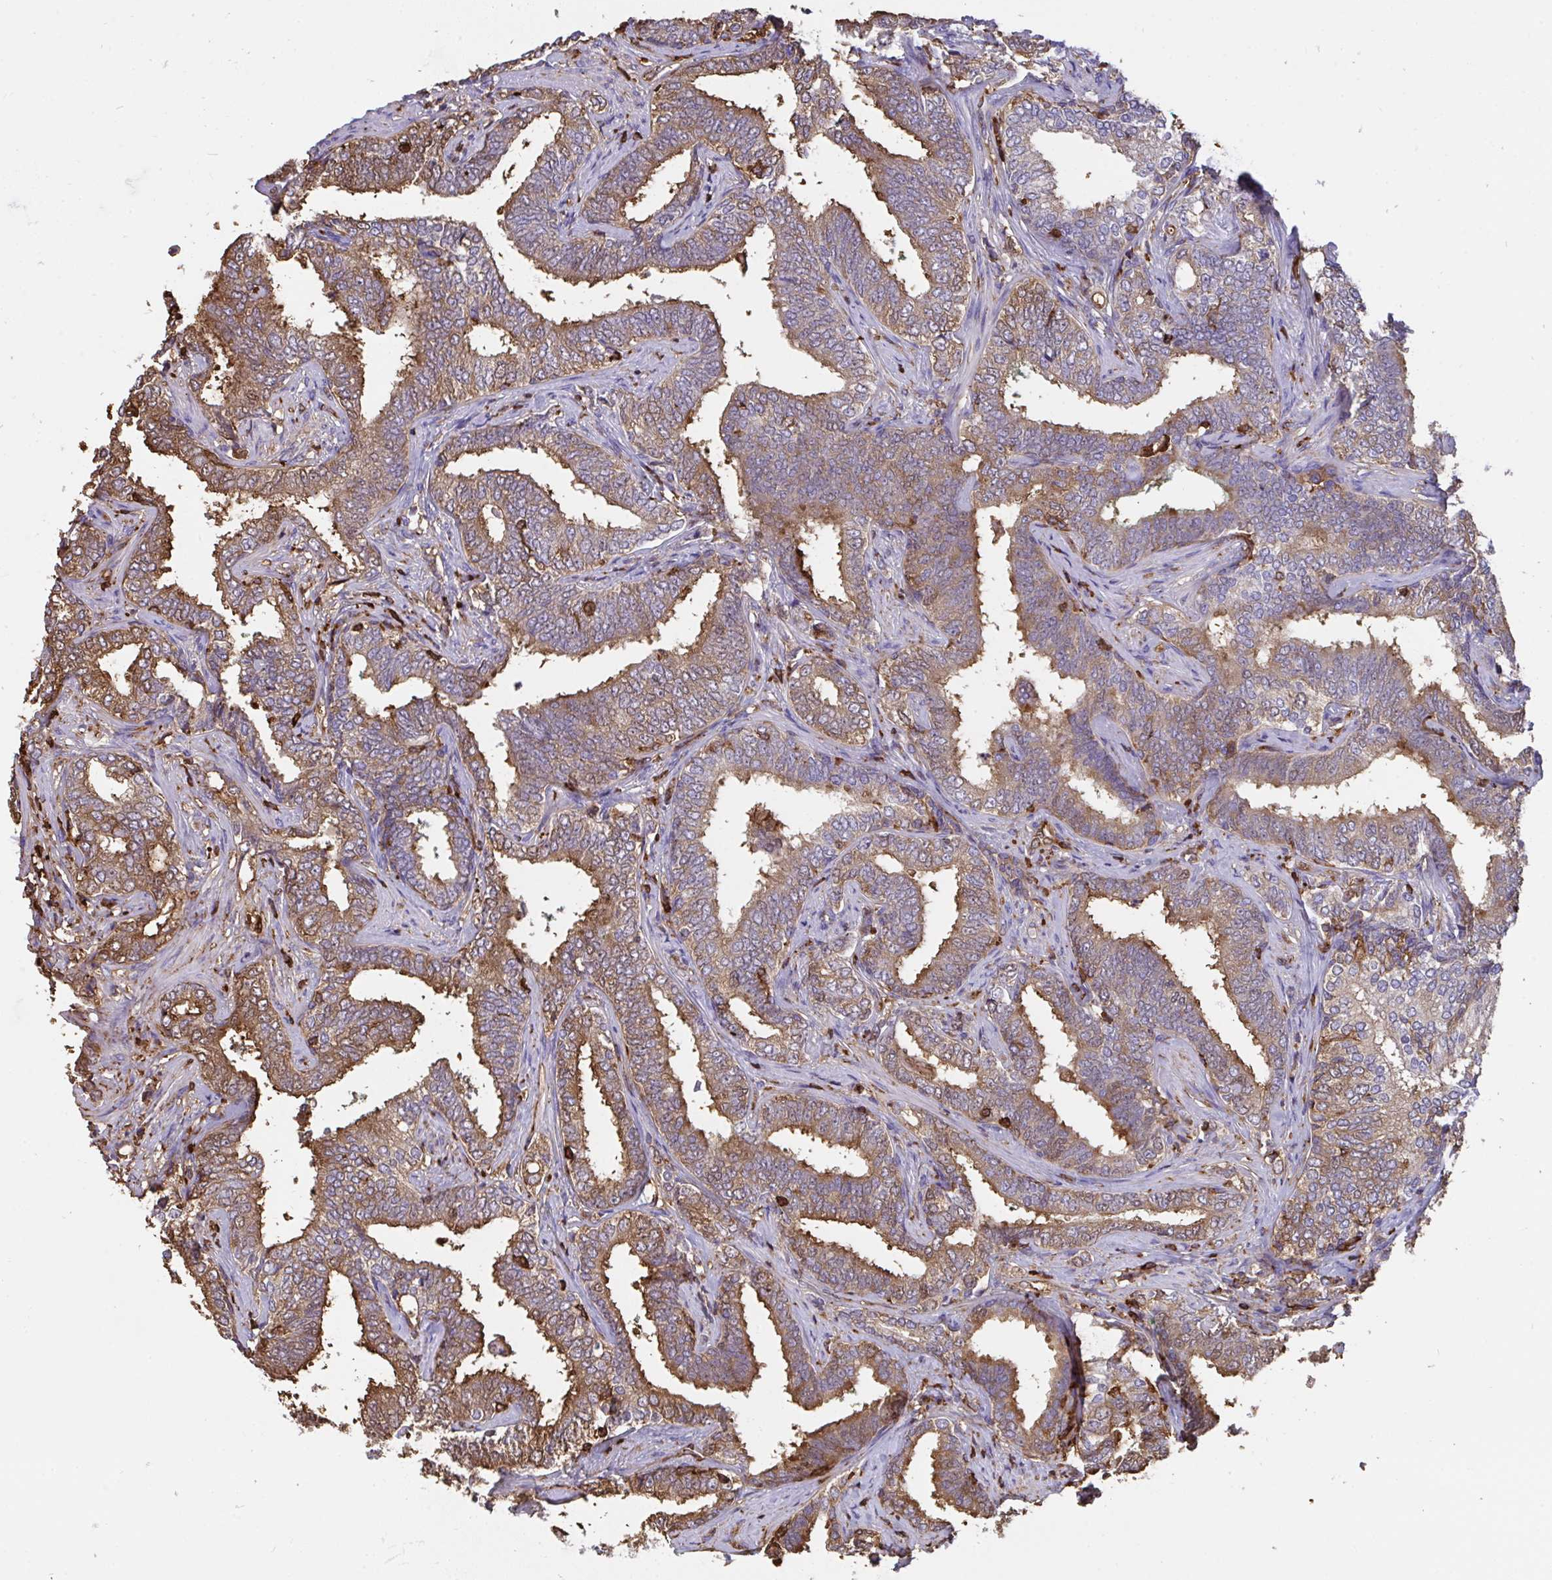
{"staining": {"intensity": "moderate", "quantity": "25%-75%", "location": "cytoplasmic/membranous"}, "tissue": "prostate cancer", "cell_type": "Tumor cells", "image_type": "cancer", "snomed": [{"axis": "morphology", "description": "Adenocarcinoma, High grade"}, {"axis": "topography", "description": "Prostate"}], "caption": "Protein analysis of high-grade adenocarcinoma (prostate) tissue exhibits moderate cytoplasmic/membranous positivity in approximately 25%-75% of tumor cells.", "gene": "CFL1", "patient": {"sex": "male", "age": 72}}